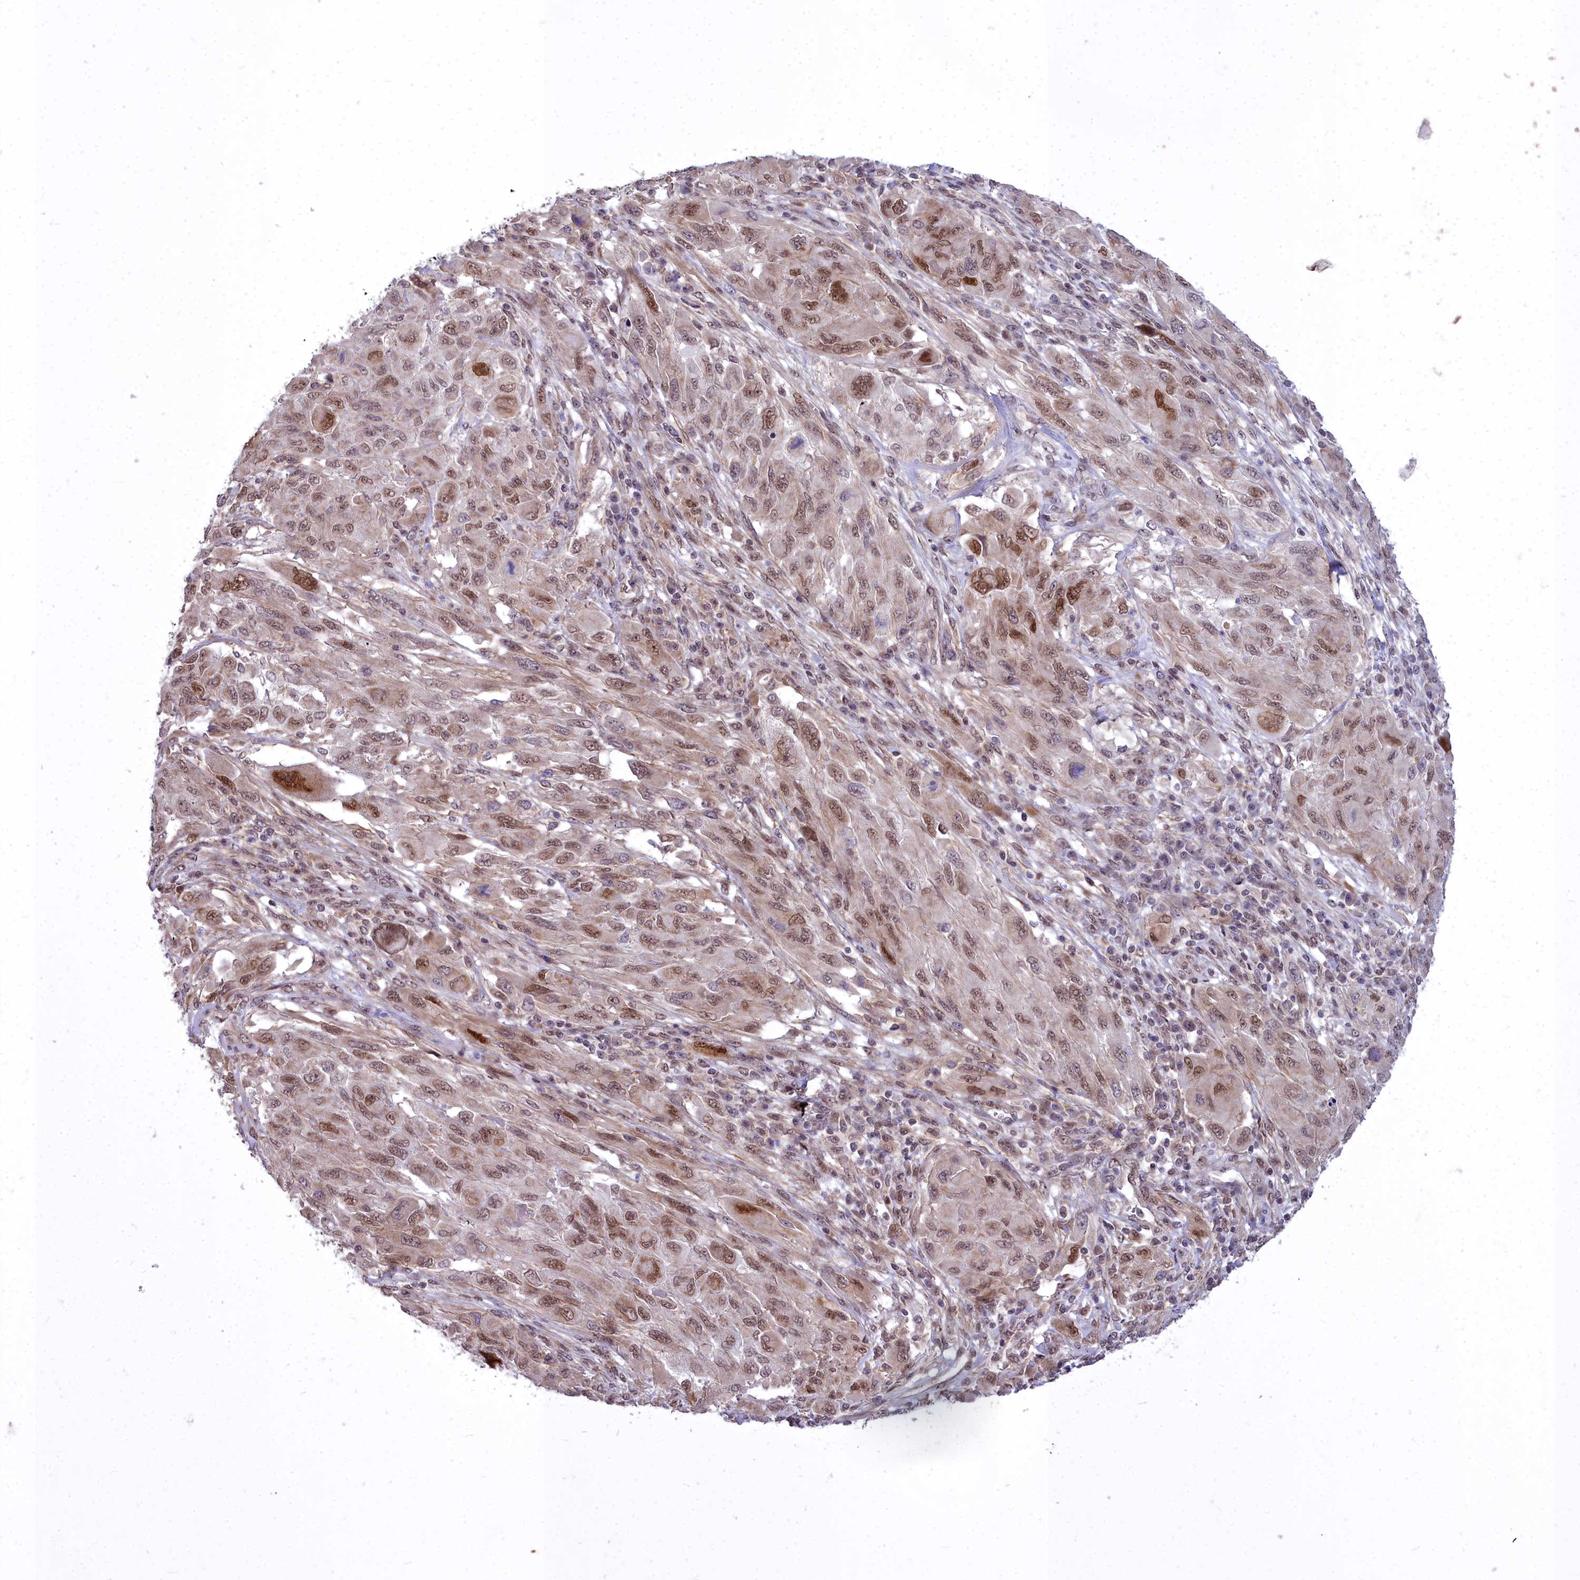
{"staining": {"intensity": "moderate", "quantity": ">75%", "location": "nuclear"}, "tissue": "melanoma", "cell_type": "Tumor cells", "image_type": "cancer", "snomed": [{"axis": "morphology", "description": "Malignant melanoma, NOS"}, {"axis": "topography", "description": "Skin"}], "caption": "Protein expression by immunohistochemistry exhibits moderate nuclear positivity in about >75% of tumor cells in malignant melanoma.", "gene": "ABCB8", "patient": {"sex": "female", "age": 91}}